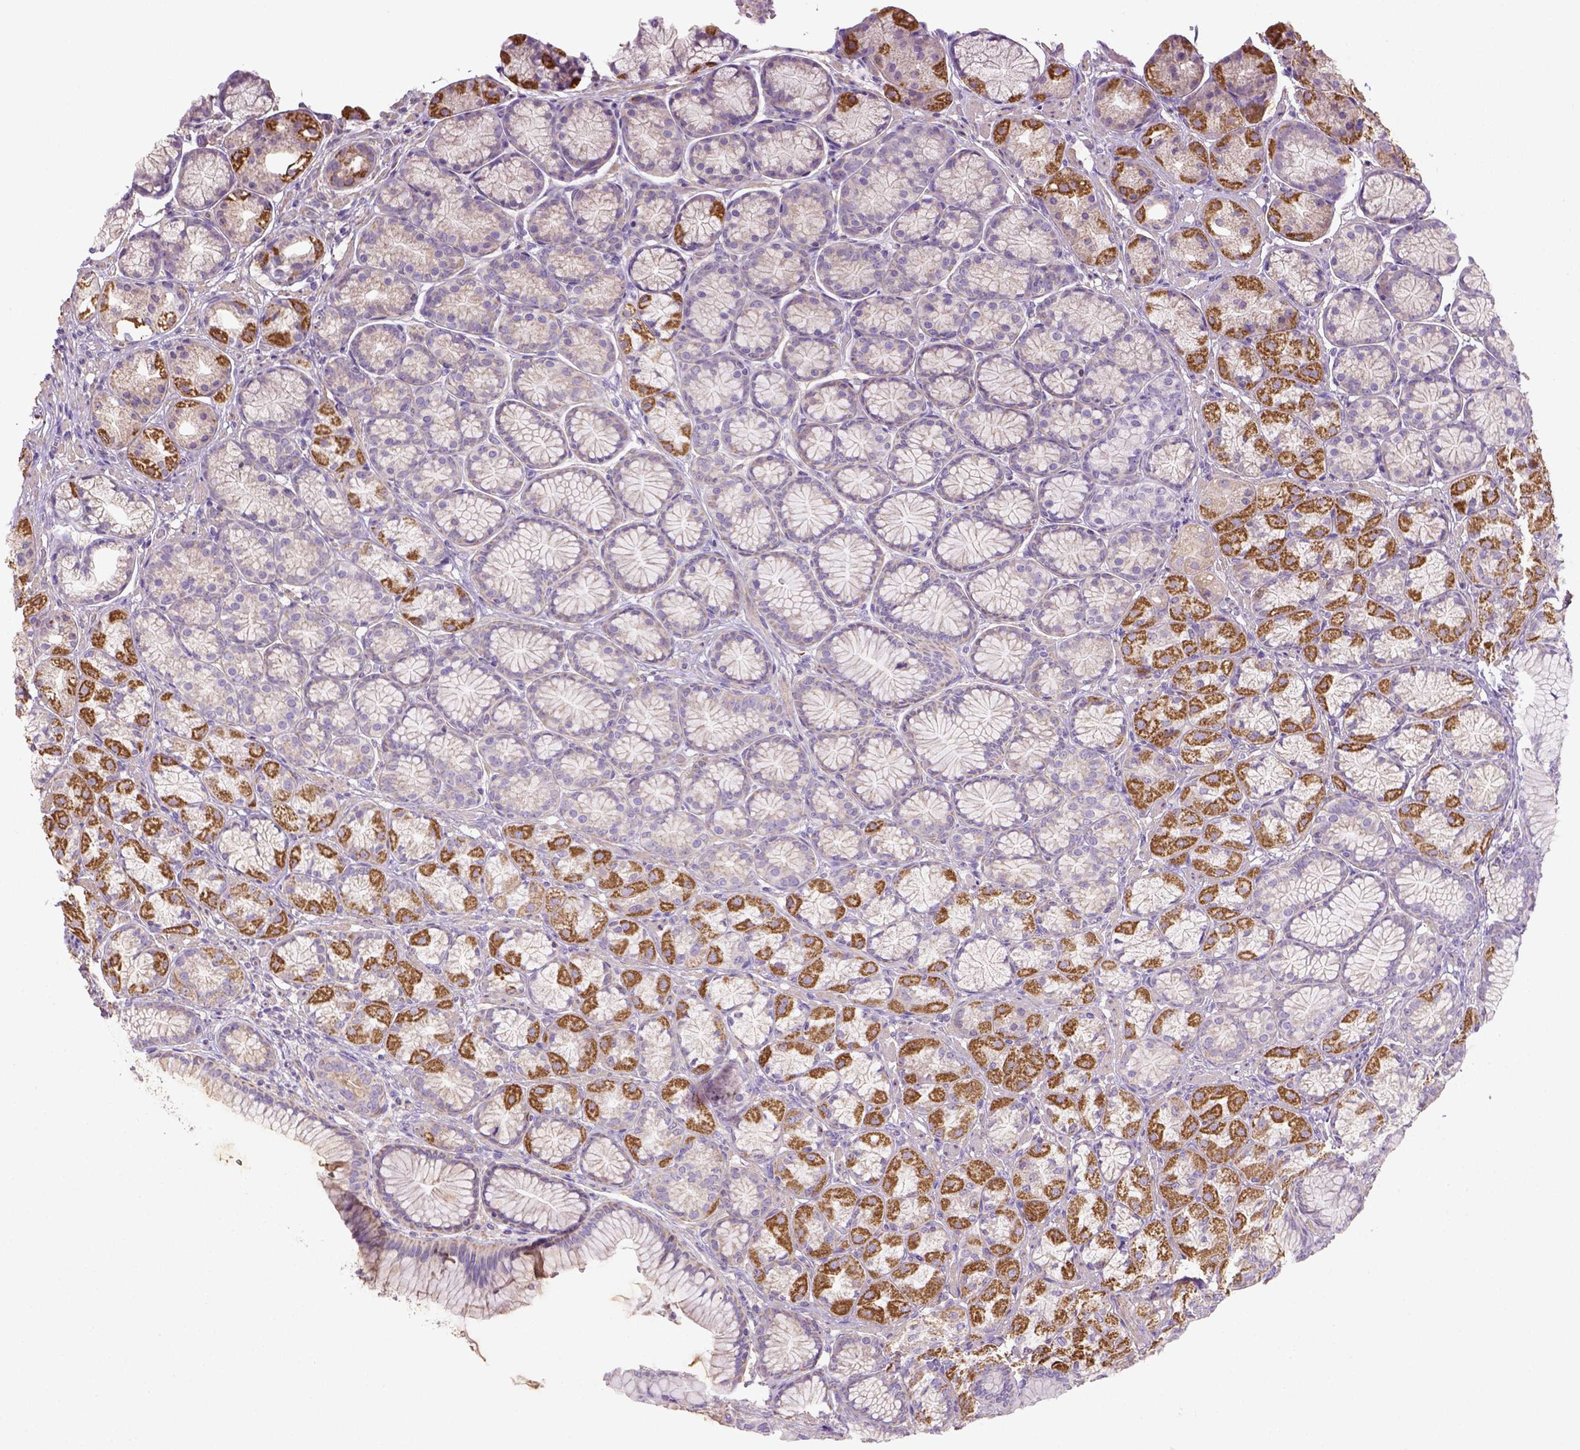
{"staining": {"intensity": "moderate", "quantity": "25%-75%", "location": "cytoplasmic/membranous"}, "tissue": "stomach", "cell_type": "Glandular cells", "image_type": "normal", "snomed": [{"axis": "morphology", "description": "Normal tissue, NOS"}, {"axis": "morphology", "description": "Adenocarcinoma, NOS"}, {"axis": "morphology", "description": "Adenocarcinoma, High grade"}, {"axis": "topography", "description": "Stomach, upper"}, {"axis": "topography", "description": "Stomach"}], "caption": "High-power microscopy captured an immunohistochemistry (IHC) histopathology image of unremarkable stomach, revealing moderate cytoplasmic/membranous staining in approximately 25%-75% of glandular cells.", "gene": "HTRA1", "patient": {"sex": "female", "age": 65}}